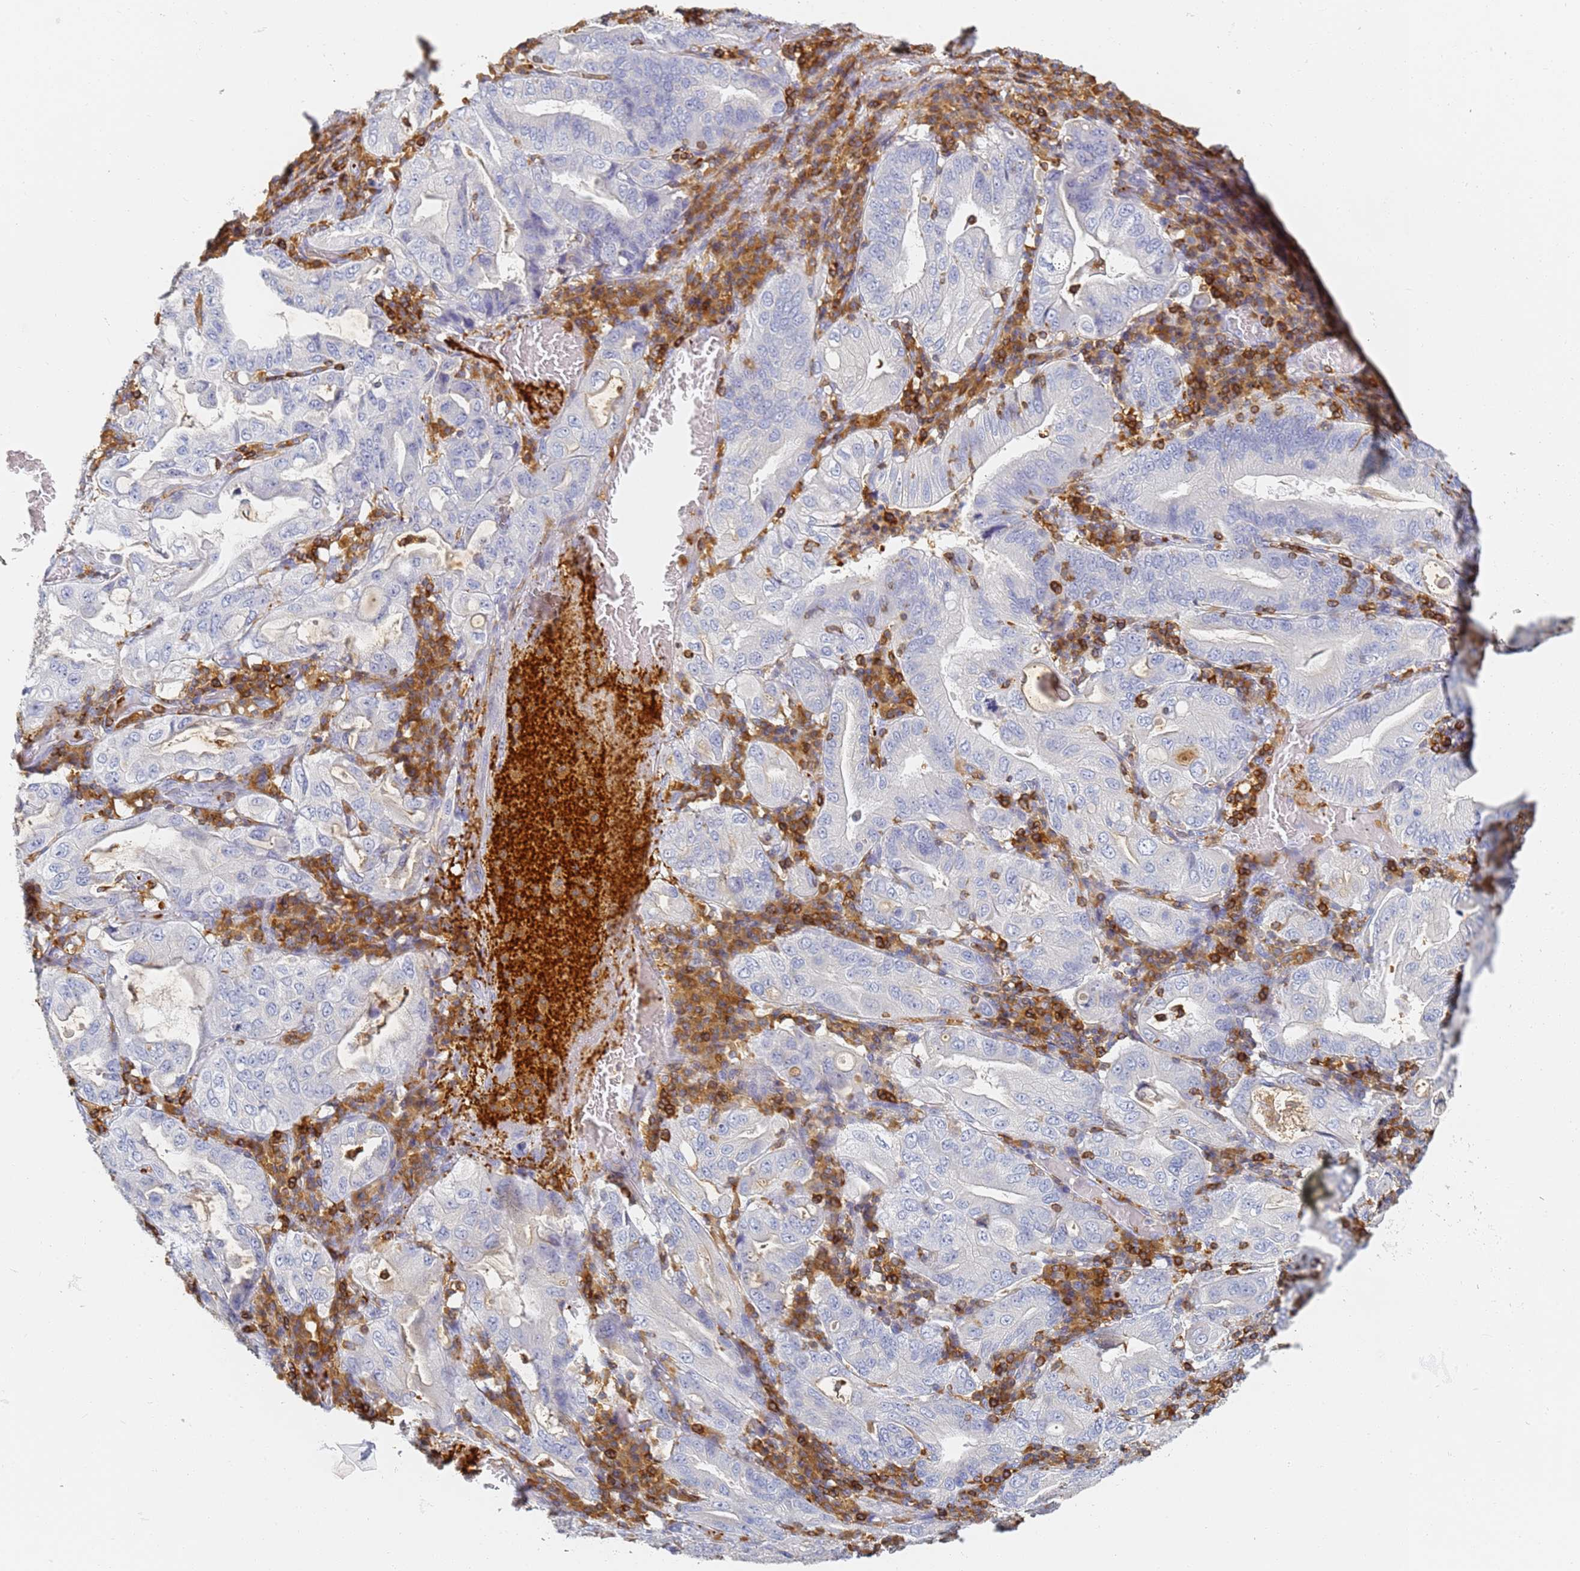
{"staining": {"intensity": "negative", "quantity": "none", "location": "none"}, "tissue": "stomach cancer", "cell_type": "Tumor cells", "image_type": "cancer", "snomed": [{"axis": "morphology", "description": "Normal tissue, NOS"}, {"axis": "morphology", "description": "Adenocarcinoma, NOS"}, {"axis": "topography", "description": "Esophagus"}, {"axis": "topography", "description": "Stomach, upper"}, {"axis": "topography", "description": "Peripheral nerve tissue"}], "caption": "The micrograph displays no staining of tumor cells in stomach cancer (adenocarcinoma). The staining is performed using DAB brown chromogen with nuclei counter-stained in using hematoxylin.", "gene": "BIN2", "patient": {"sex": "male", "age": 62}}